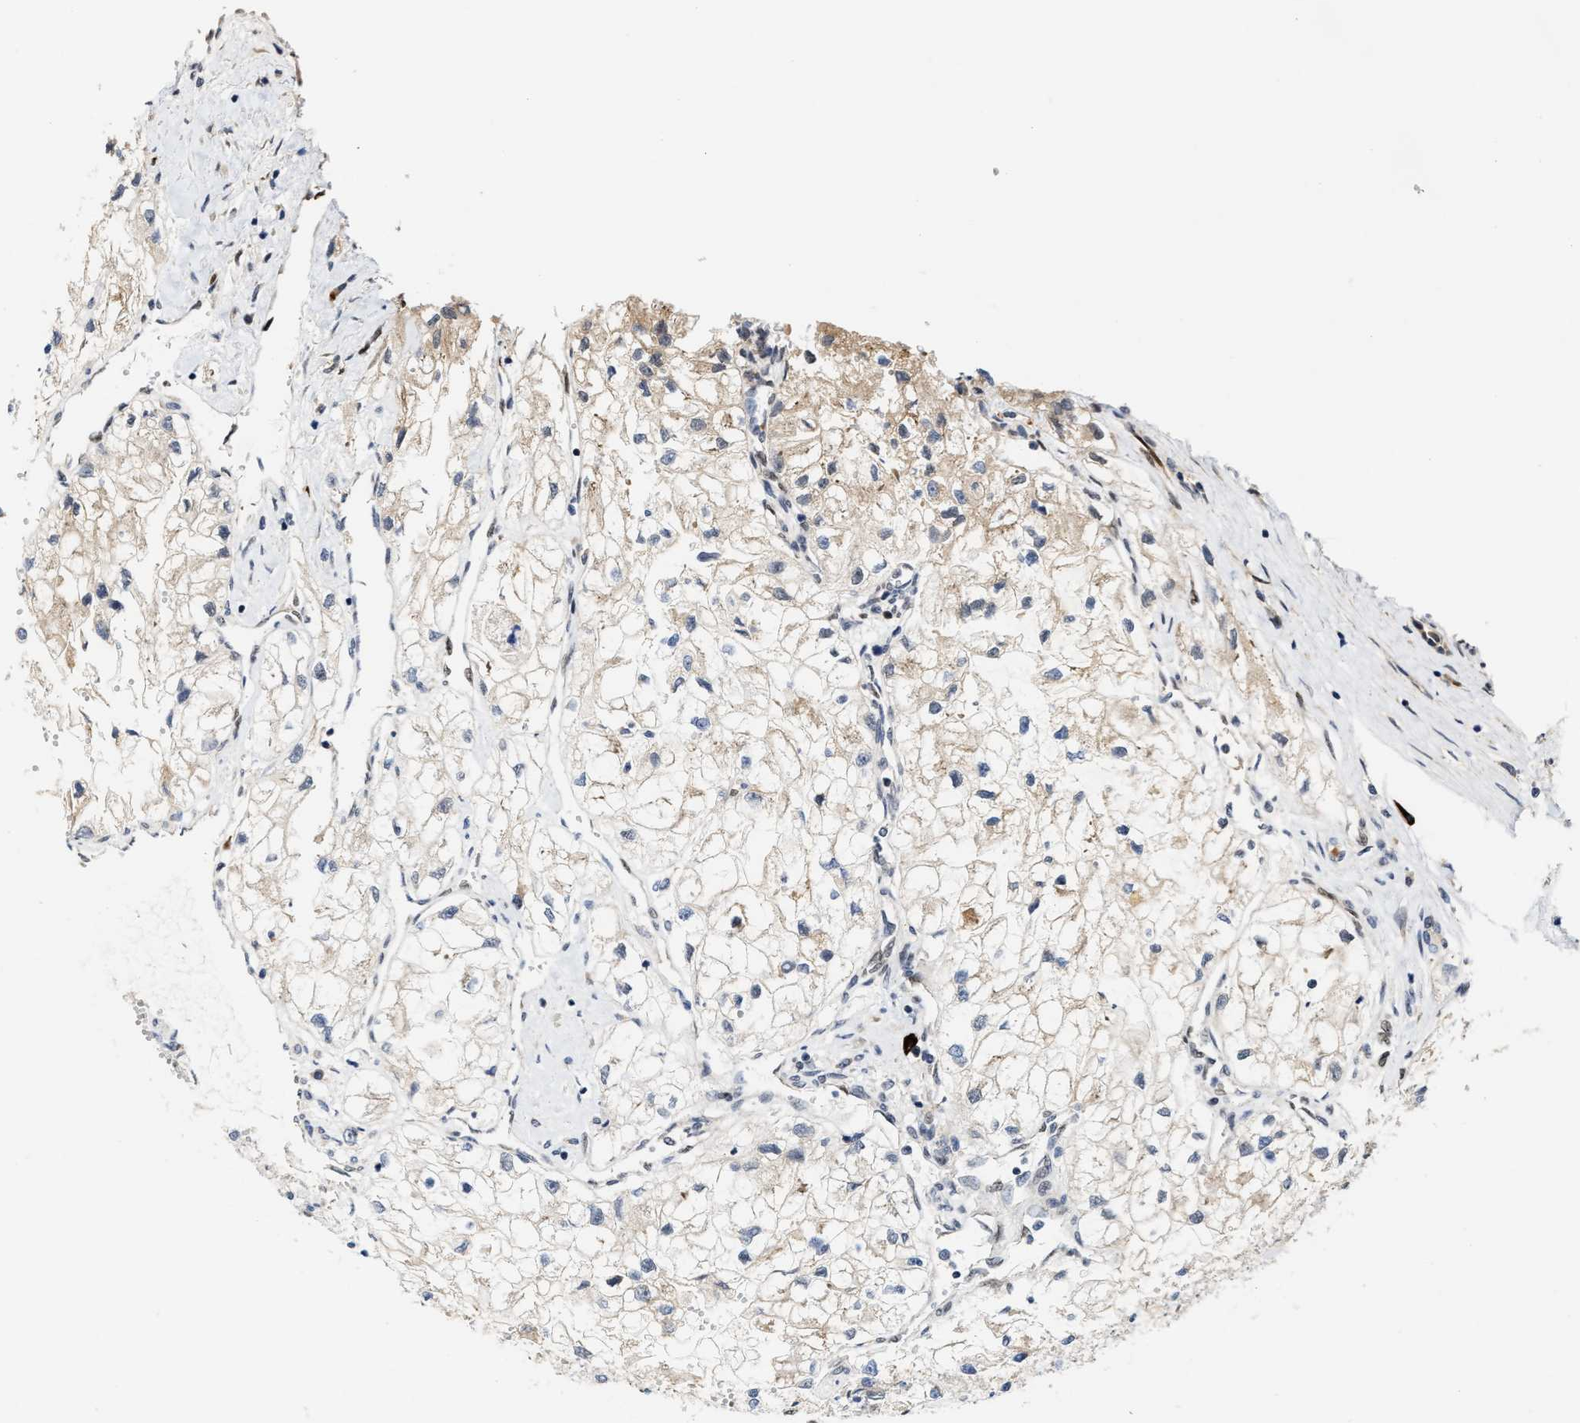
{"staining": {"intensity": "weak", "quantity": "<25%", "location": "cytoplasmic/membranous"}, "tissue": "renal cancer", "cell_type": "Tumor cells", "image_type": "cancer", "snomed": [{"axis": "morphology", "description": "Adenocarcinoma, NOS"}, {"axis": "topography", "description": "Kidney"}], "caption": "The image displays no staining of tumor cells in renal cancer.", "gene": "TCF4", "patient": {"sex": "female", "age": 70}}